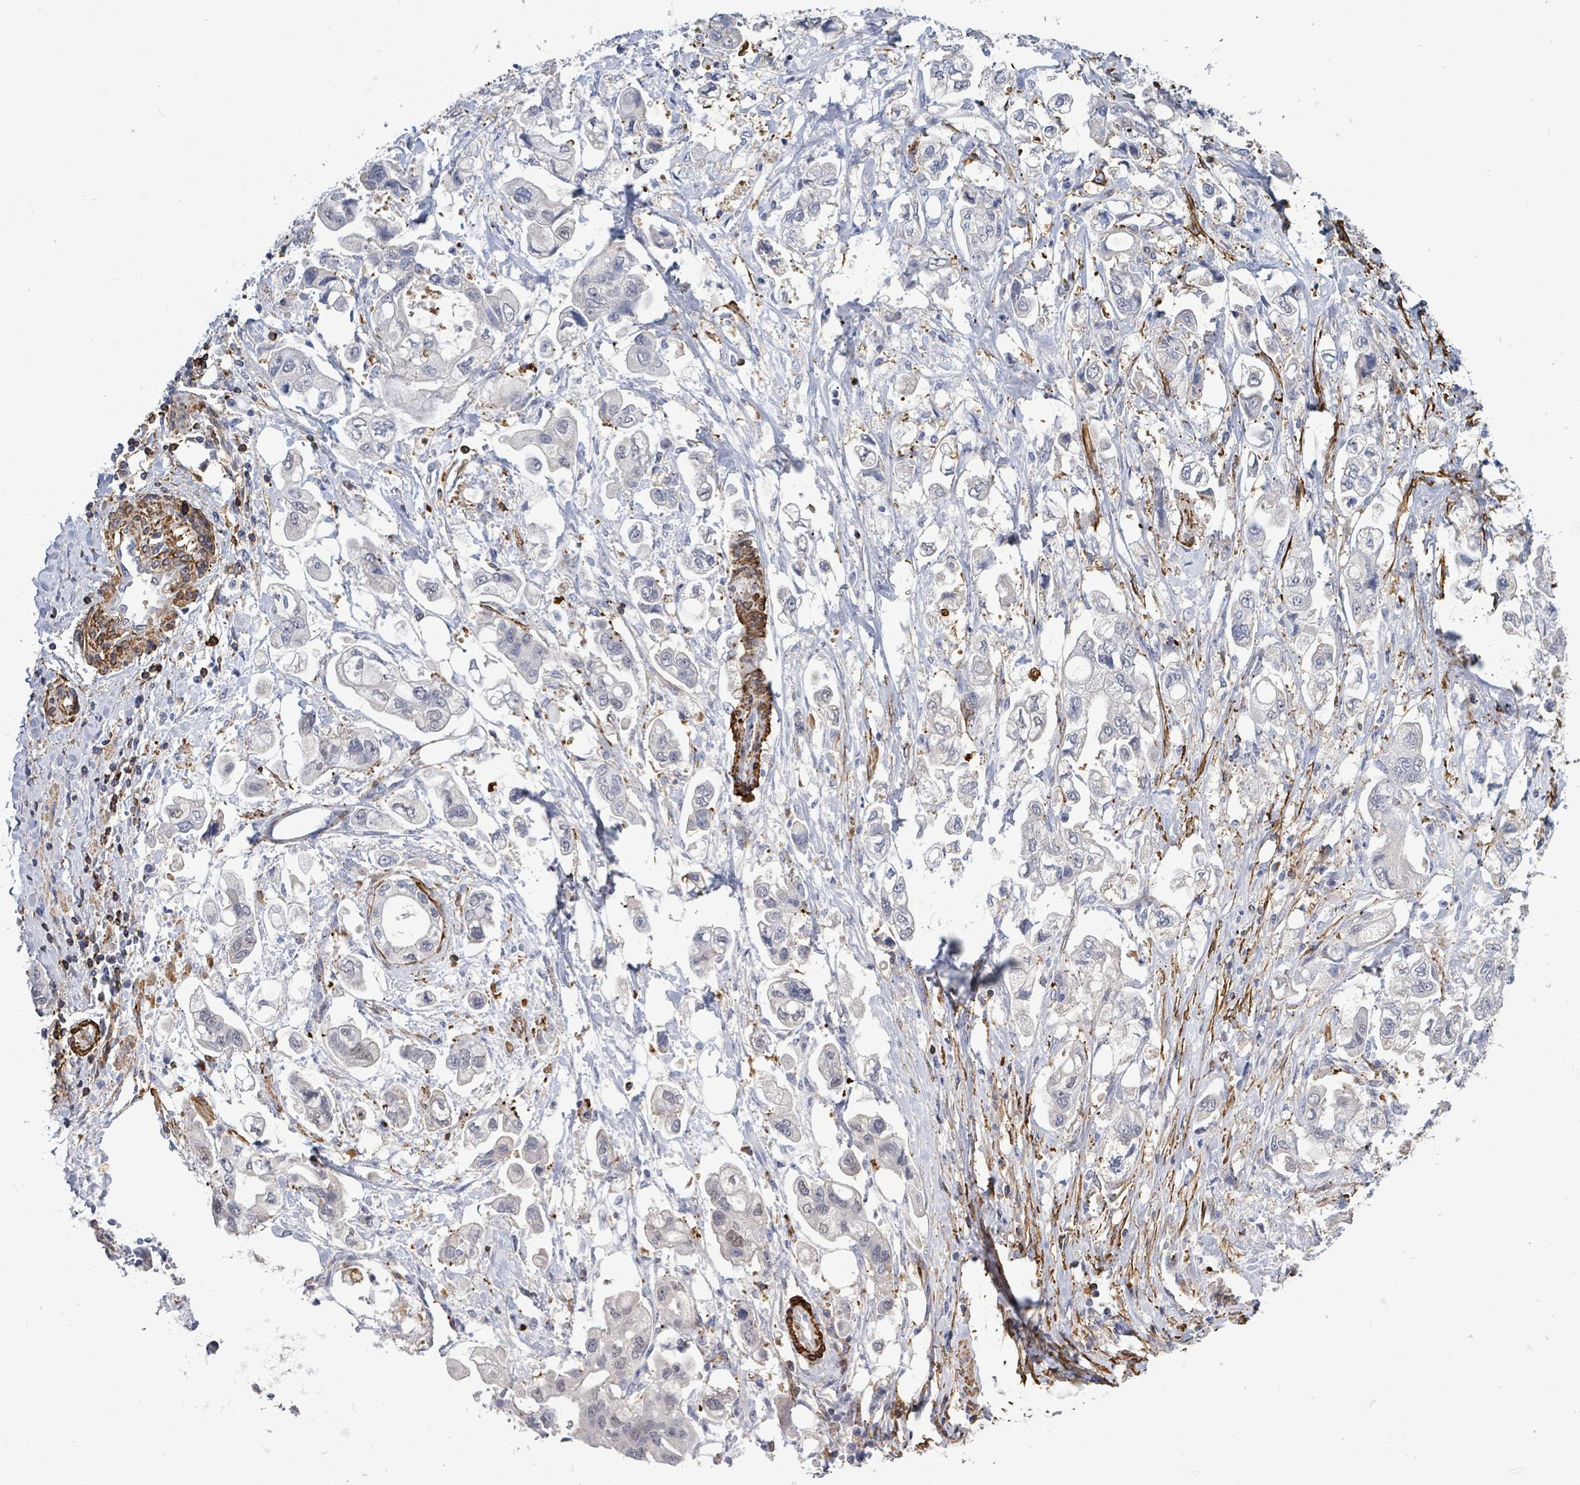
{"staining": {"intensity": "negative", "quantity": "none", "location": "none"}, "tissue": "stomach cancer", "cell_type": "Tumor cells", "image_type": "cancer", "snomed": [{"axis": "morphology", "description": "Adenocarcinoma, NOS"}, {"axis": "topography", "description": "Stomach"}], "caption": "This histopathology image is of stomach cancer (adenocarcinoma) stained with immunohistochemistry (IHC) to label a protein in brown with the nuclei are counter-stained blue. There is no staining in tumor cells.", "gene": "PRKRIP1", "patient": {"sex": "male", "age": 62}}